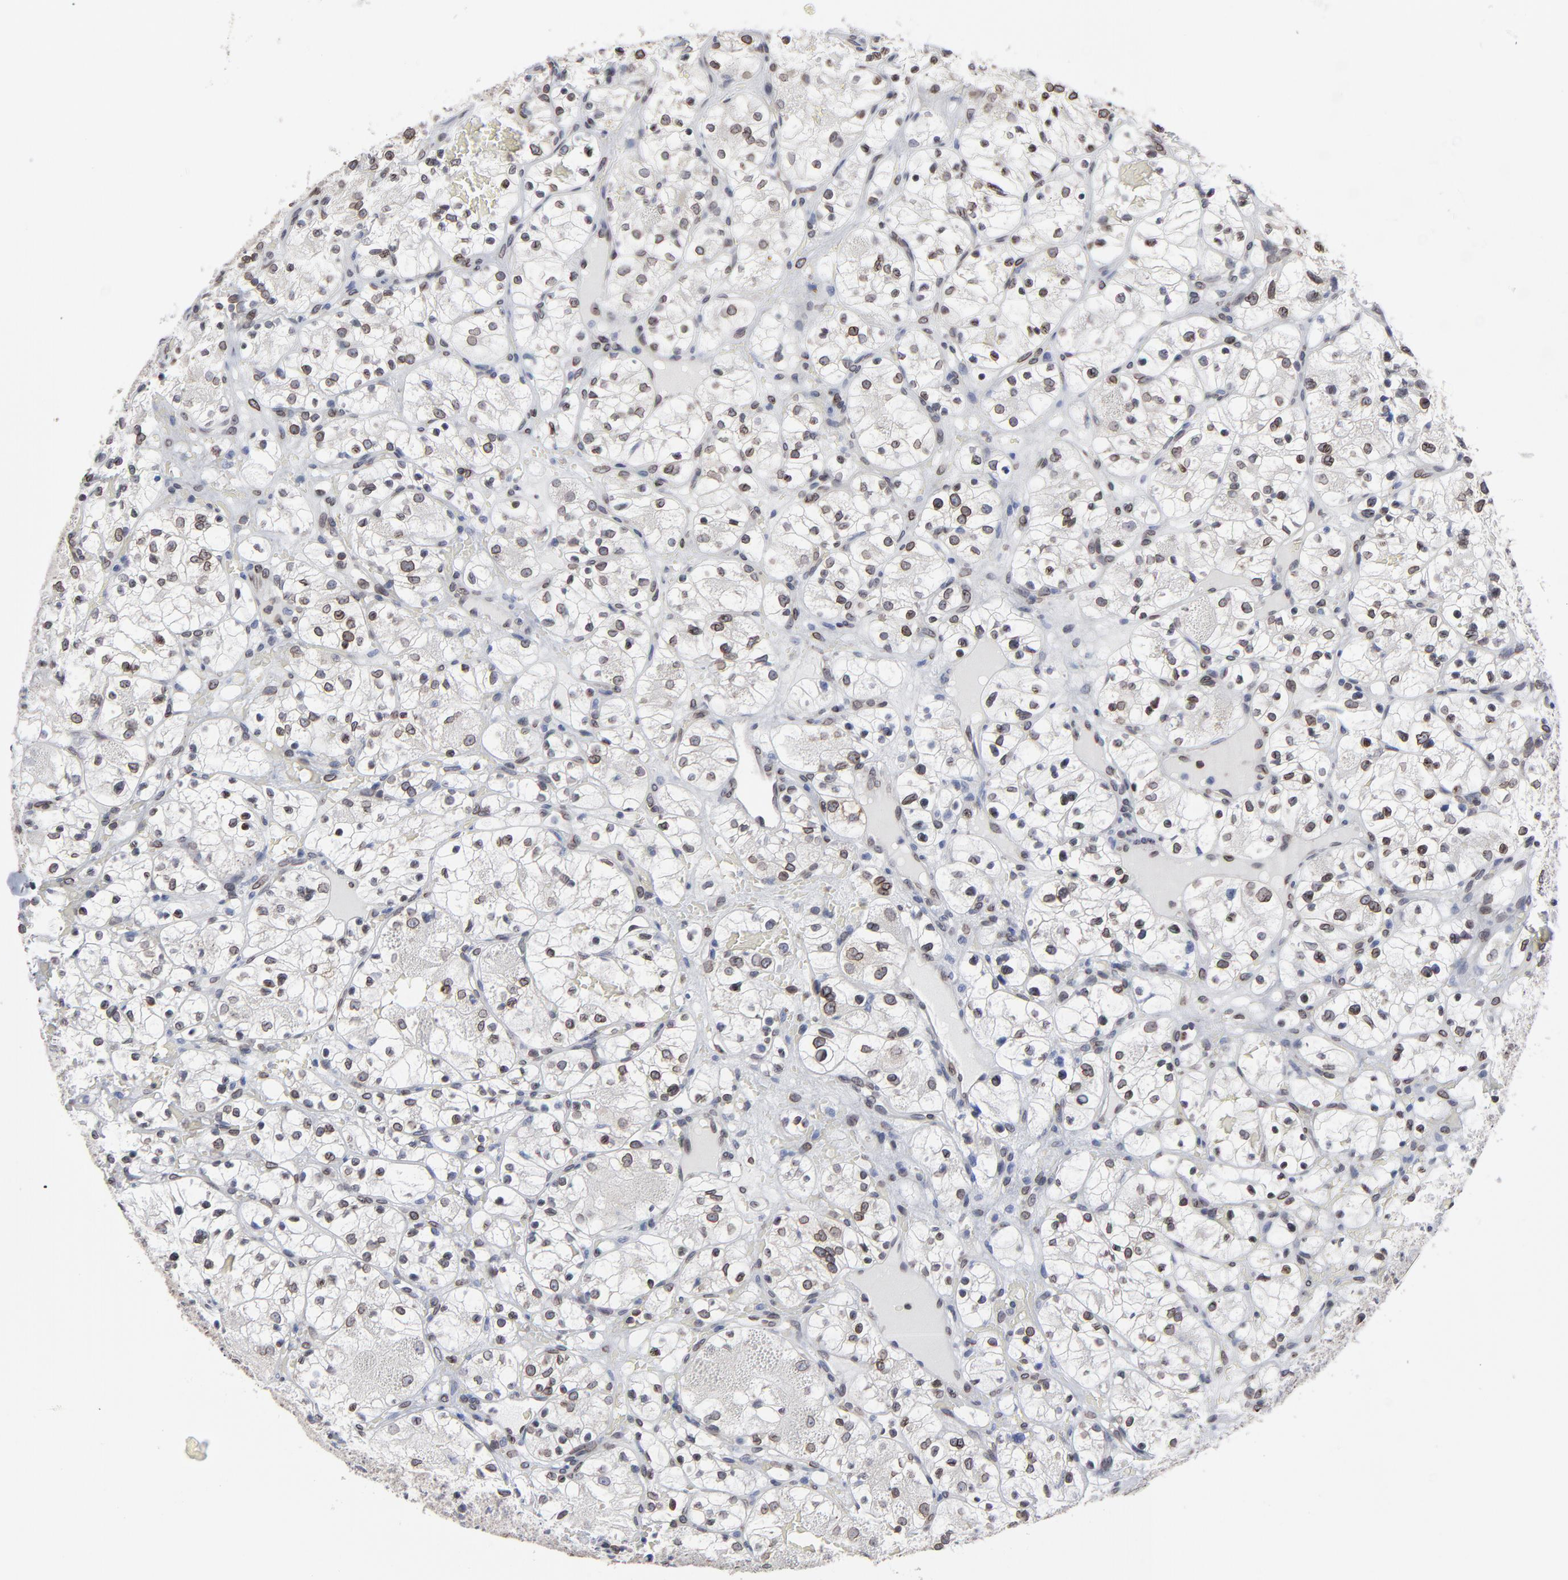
{"staining": {"intensity": "moderate", "quantity": ">75%", "location": "cytoplasmic/membranous,nuclear"}, "tissue": "renal cancer", "cell_type": "Tumor cells", "image_type": "cancer", "snomed": [{"axis": "morphology", "description": "Adenocarcinoma, NOS"}, {"axis": "topography", "description": "Kidney"}], "caption": "DAB immunohistochemical staining of human renal adenocarcinoma reveals moderate cytoplasmic/membranous and nuclear protein positivity in approximately >75% of tumor cells.", "gene": "SYNE2", "patient": {"sex": "female", "age": 60}}